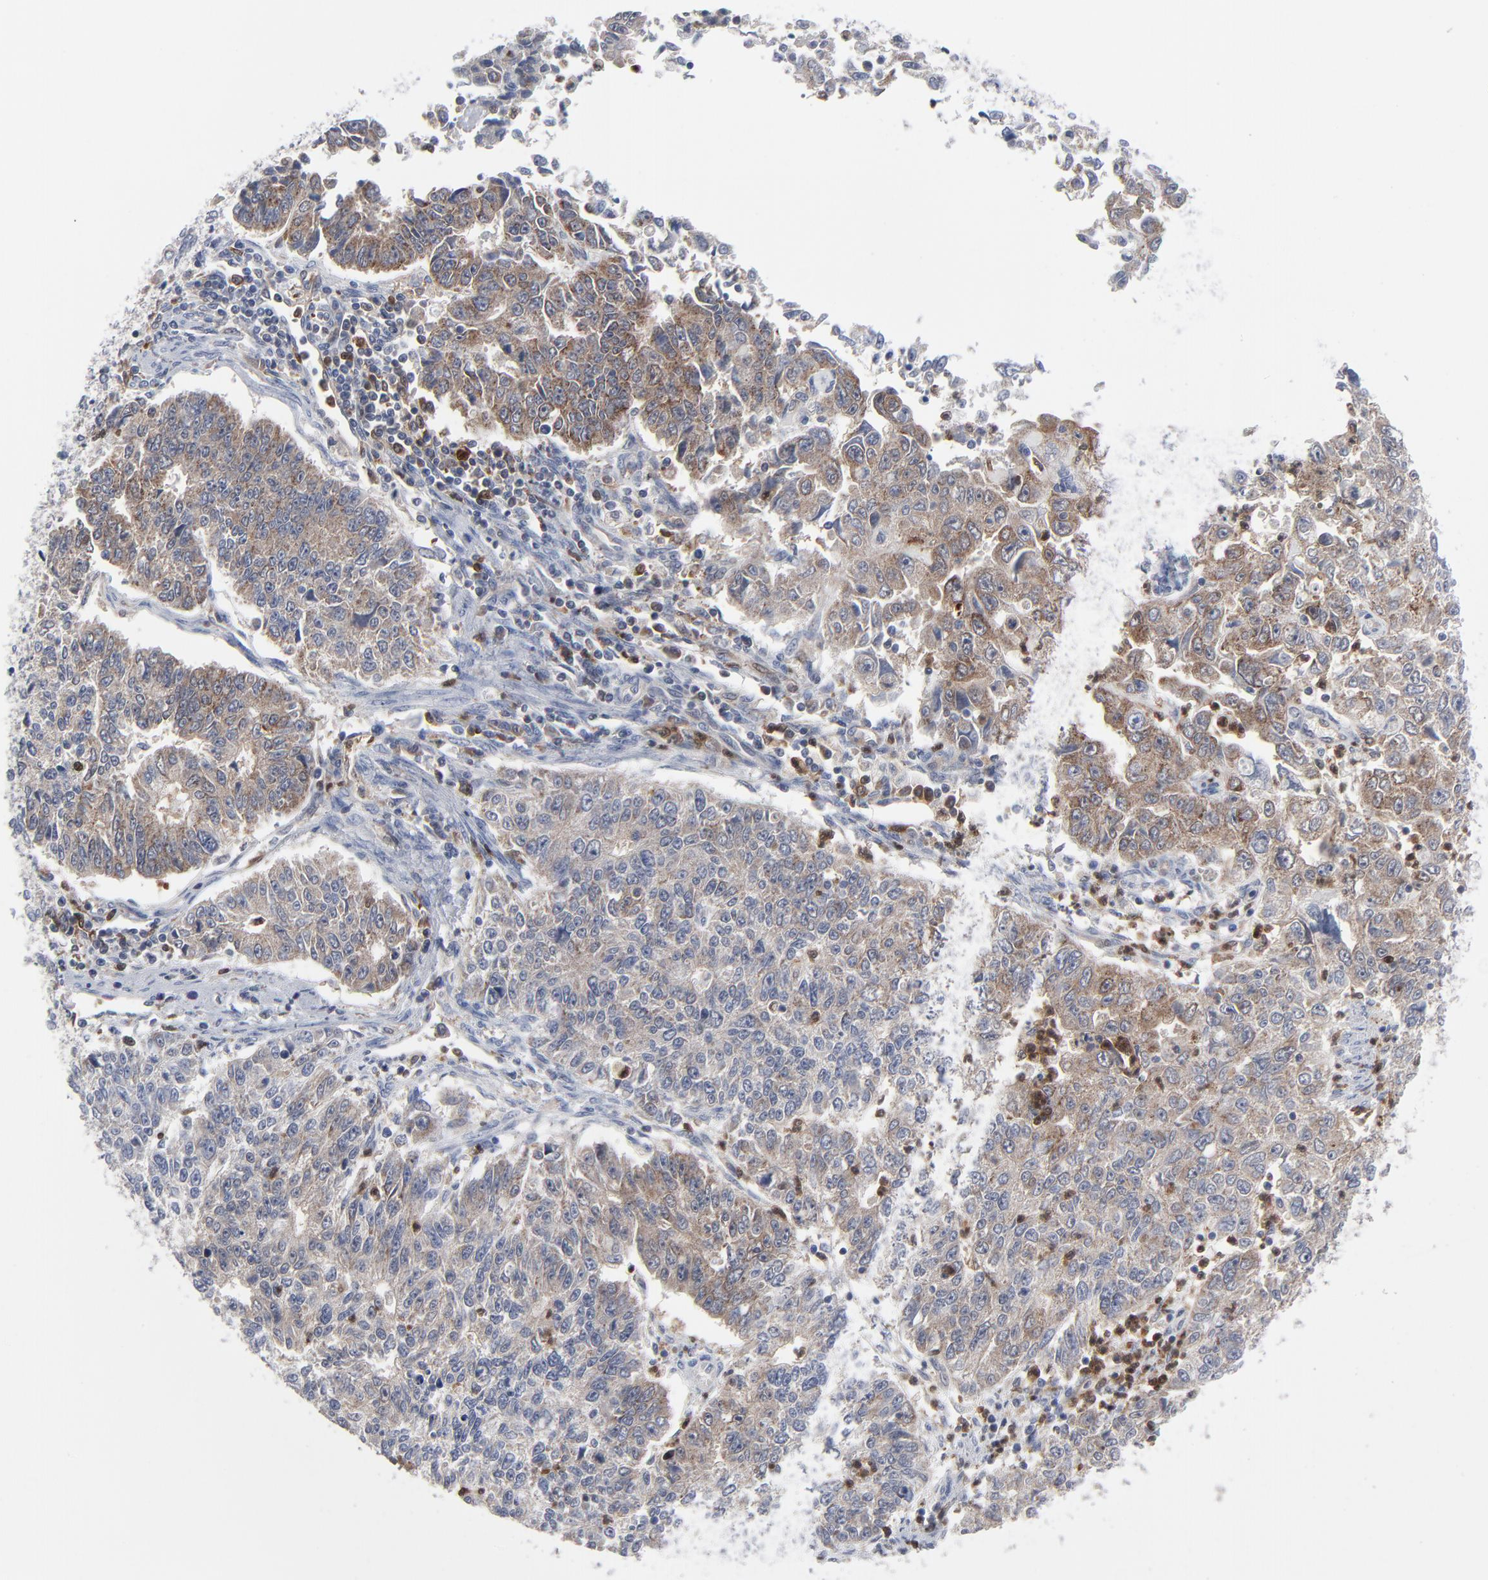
{"staining": {"intensity": "moderate", "quantity": ">75%", "location": "cytoplasmic/membranous"}, "tissue": "endometrial cancer", "cell_type": "Tumor cells", "image_type": "cancer", "snomed": [{"axis": "morphology", "description": "Adenocarcinoma, NOS"}, {"axis": "topography", "description": "Endometrium"}], "caption": "Immunohistochemistry (IHC) (DAB (3,3'-diaminobenzidine)) staining of human endometrial adenocarcinoma reveals moderate cytoplasmic/membranous protein expression in about >75% of tumor cells.", "gene": "BID", "patient": {"sex": "female", "age": 42}}